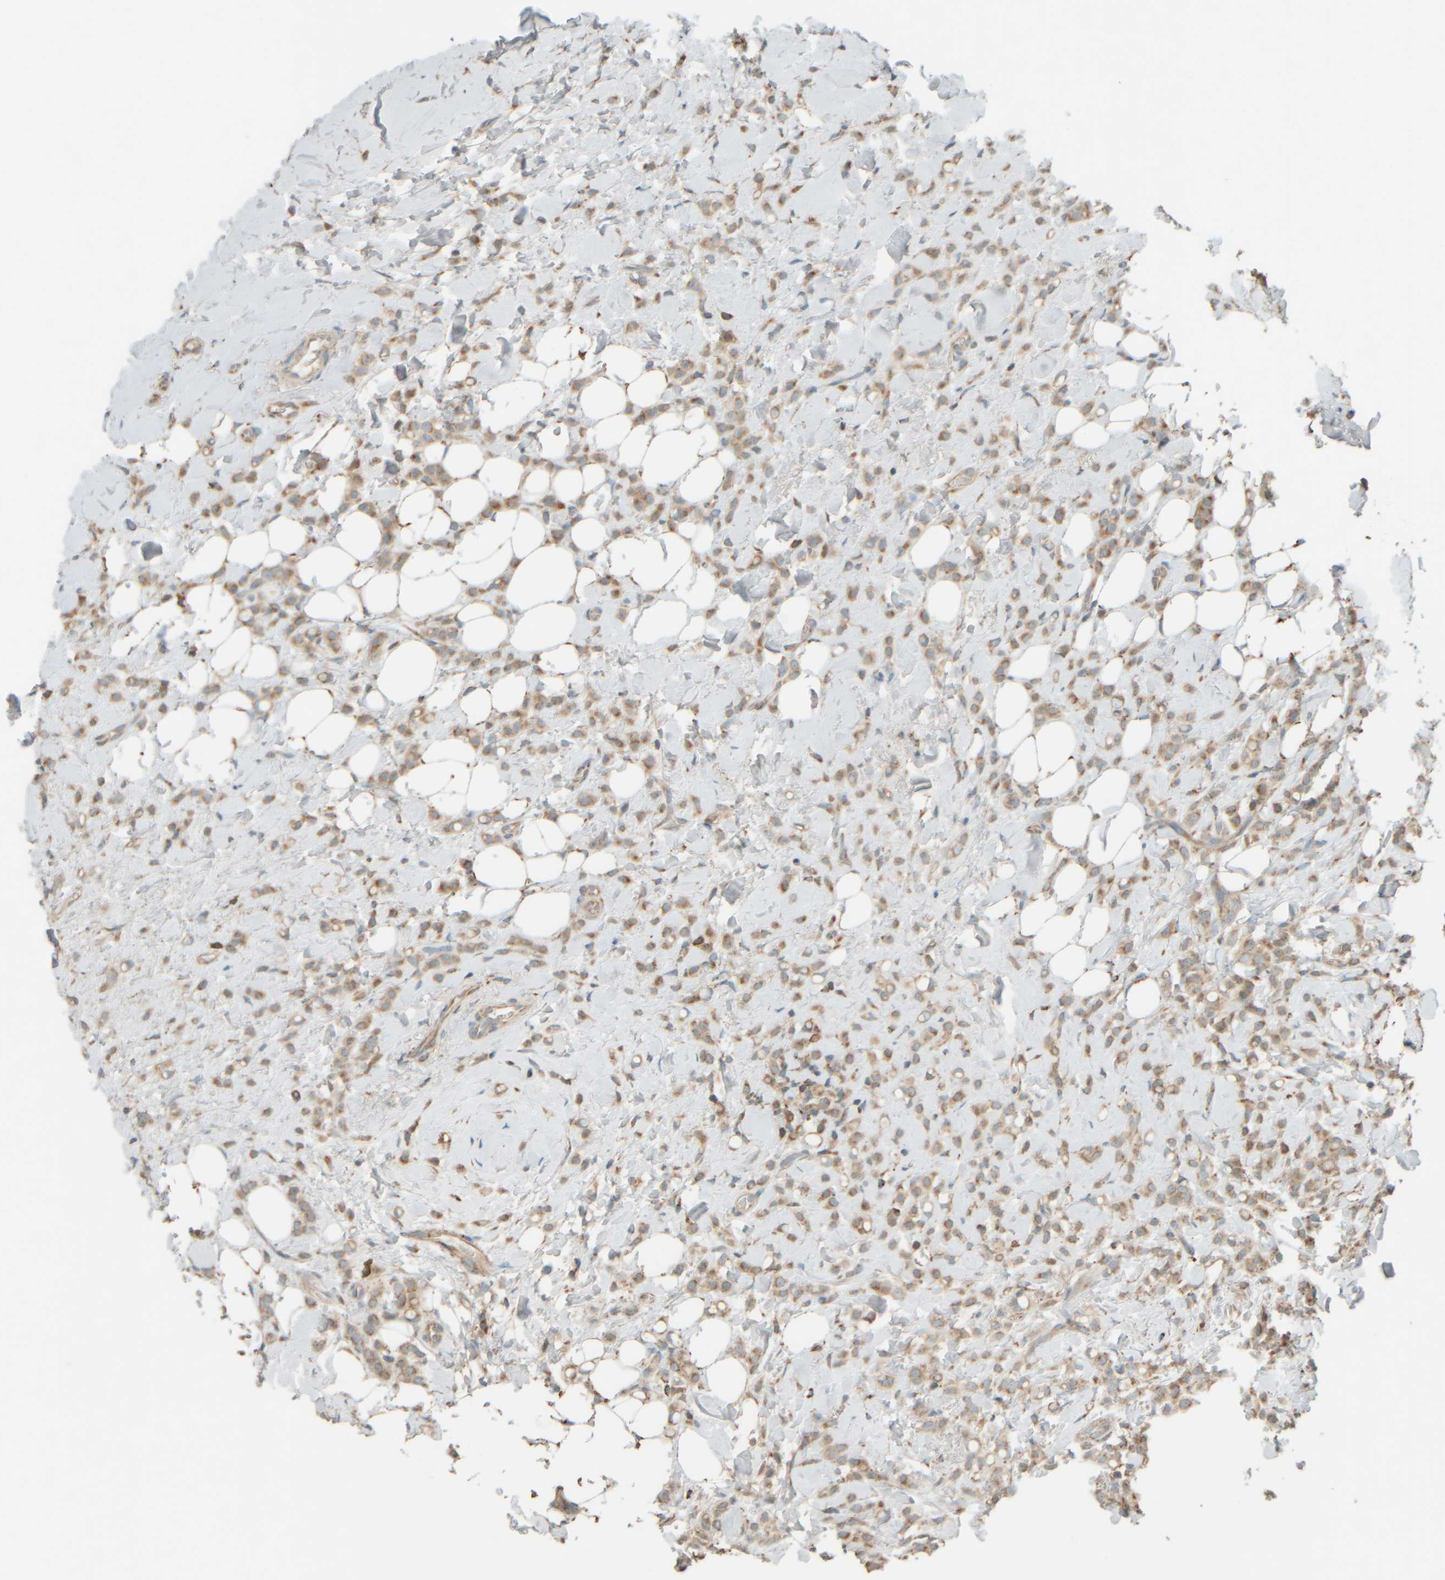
{"staining": {"intensity": "moderate", "quantity": ">75%", "location": "cytoplasmic/membranous"}, "tissue": "breast cancer", "cell_type": "Tumor cells", "image_type": "cancer", "snomed": [{"axis": "morphology", "description": "Normal tissue, NOS"}, {"axis": "morphology", "description": "Lobular carcinoma"}, {"axis": "topography", "description": "Breast"}], "caption": "Brown immunohistochemical staining in breast lobular carcinoma exhibits moderate cytoplasmic/membranous positivity in about >75% of tumor cells. (IHC, brightfield microscopy, high magnification).", "gene": "SPAG5", "patient": {"sex": "female", "age": 50}}